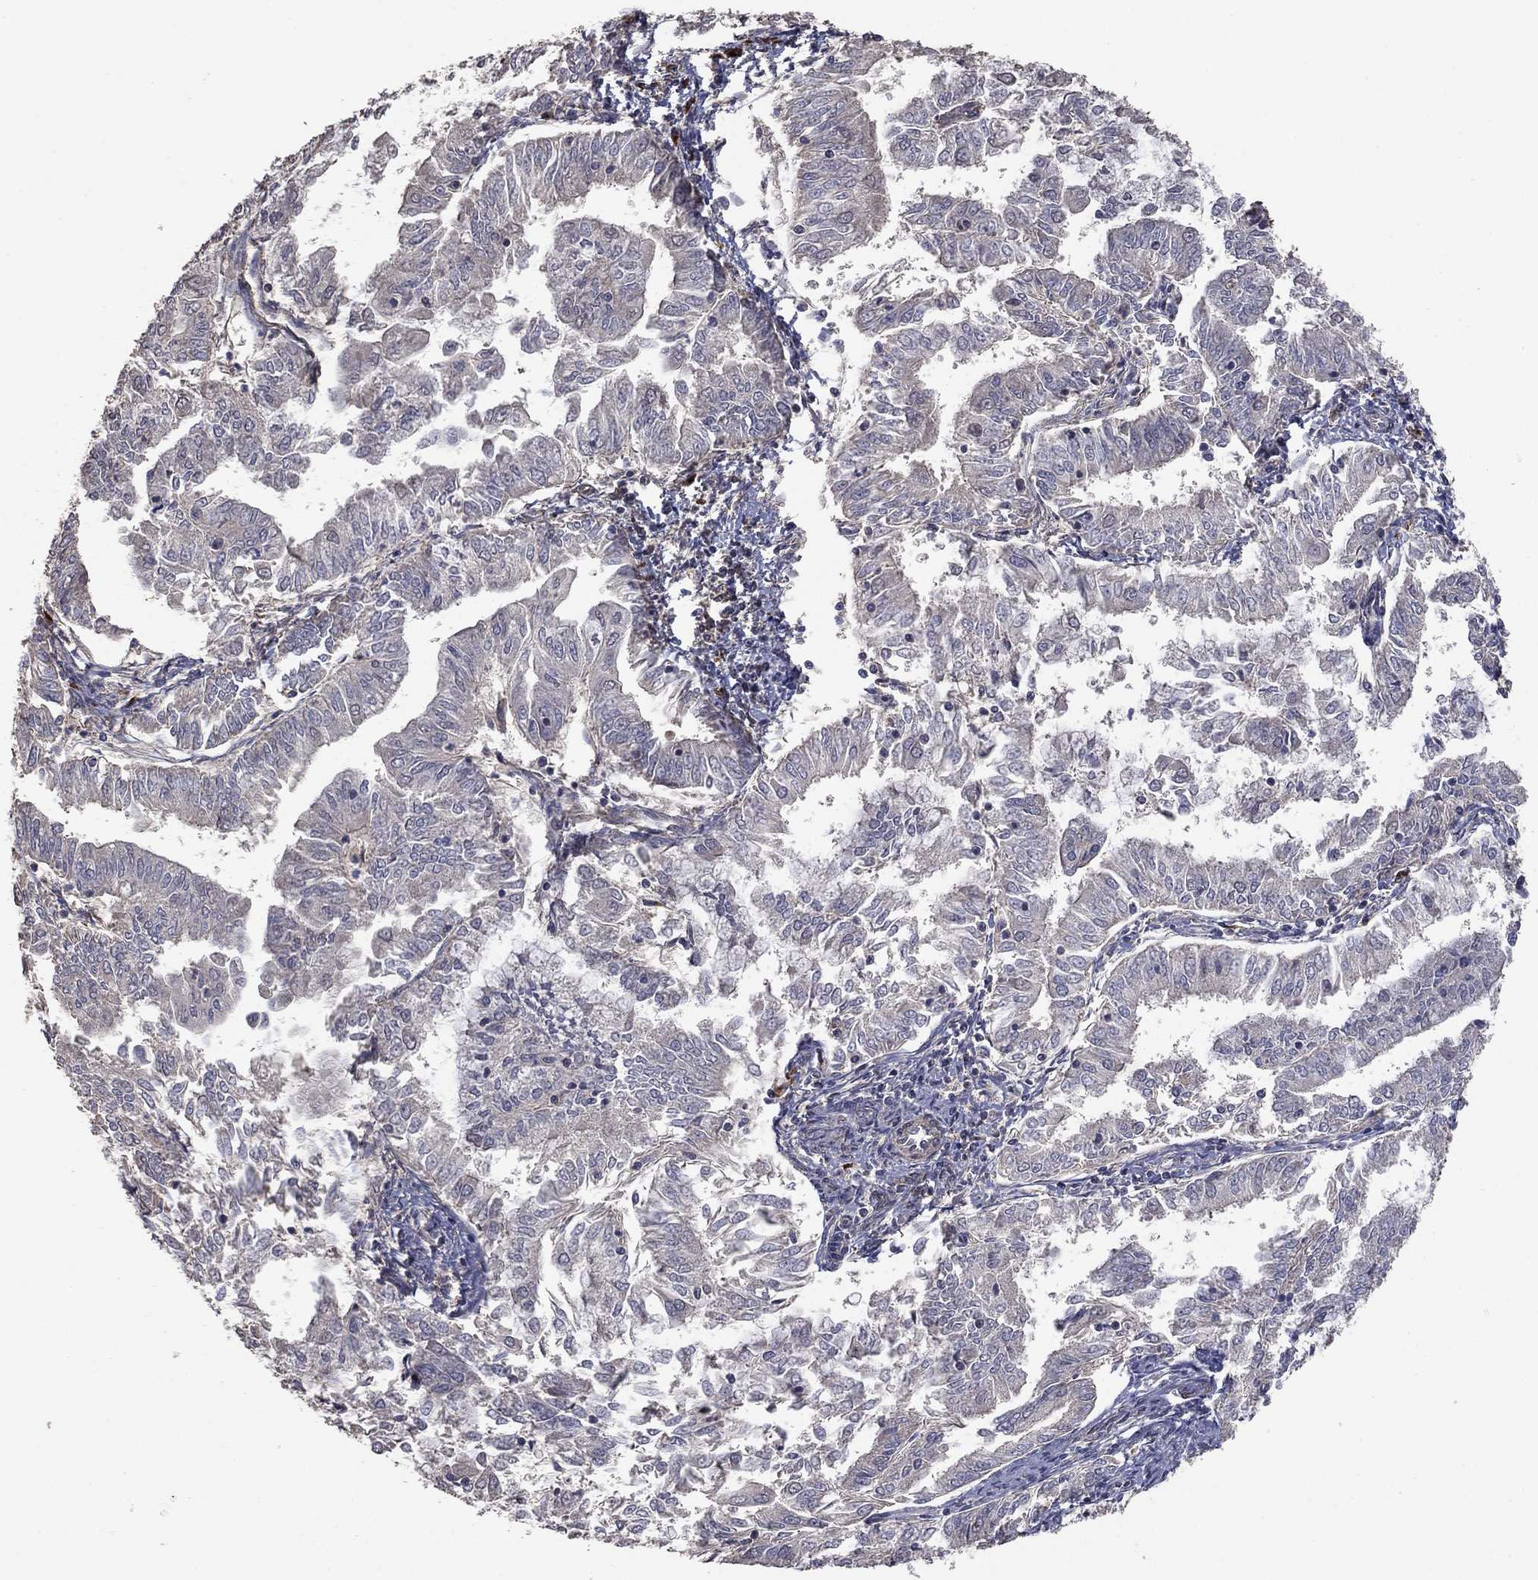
{"staining": {"intensity": "negative", "quantity": "none", "location": "none"}, "tissue": "endometrial cancer", "cell_type": "Tumor cells", "image_type": "cancer", "snomed": [{"axis": "morphology", "description": "Adenocarcinoma, NOS"}, {"axis": "topography", "description": "Endometrium"}], "caption": "Tumor cells show no significant positivity in endometrial cancer.", "gene": "FLT4", "patient": {"sex": "female", "age": 56}}